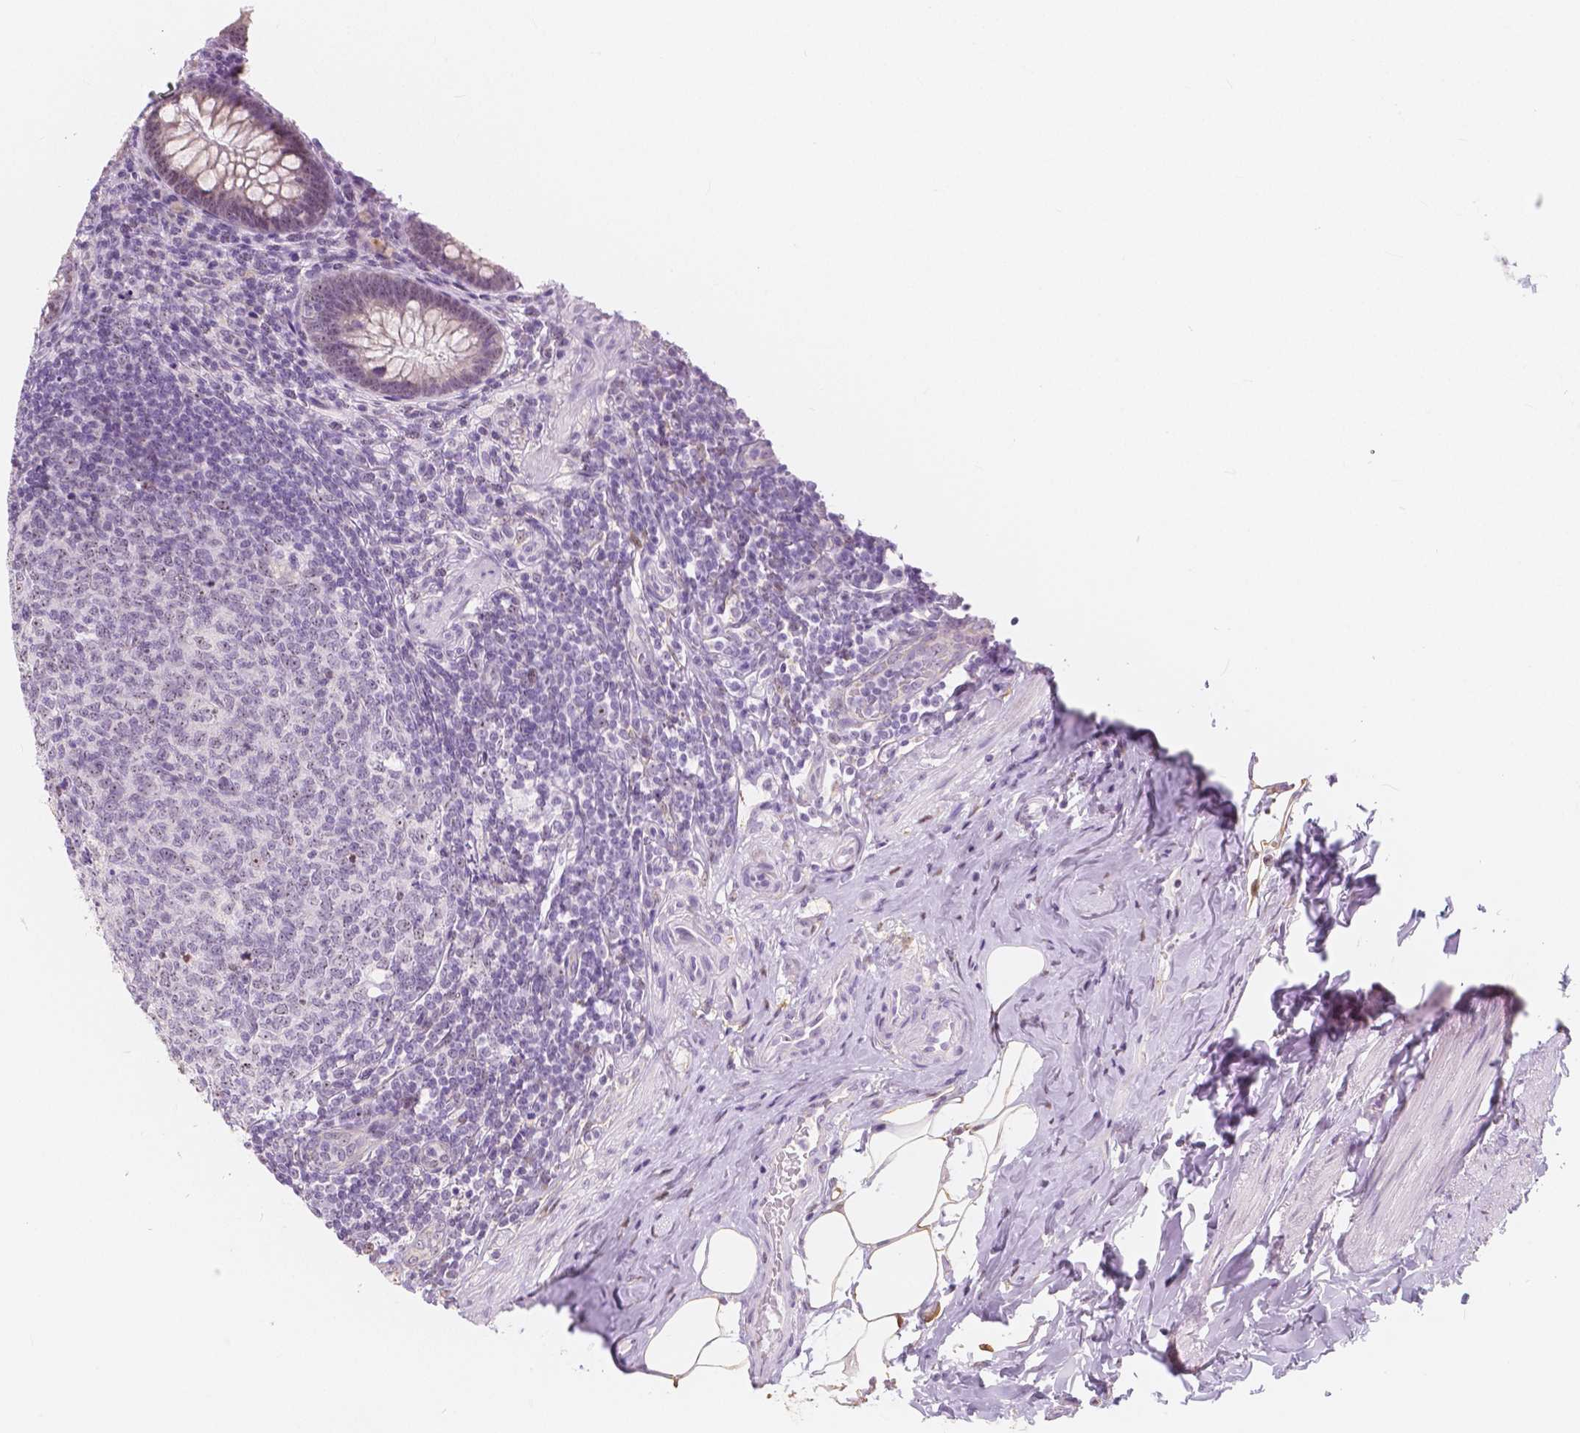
{"staining": {"intensity": "weak", "quantity": "<25%", "location": "nuclear"}, "tissue": "appendix", "cell_type": "Glandular cells", "image_type": "normal", "snomed": [{"axis": "morphology", "description": "Normal tissue, NOS"}, {"axis": "topography", "description": "Appendix"}], "caption": "DAB immunohistochemical staining of normal human appendix exhibits no significant staining in glandular cells.", "gene": "NOLC1", "patient": {"sex": "male", "age": 47}}